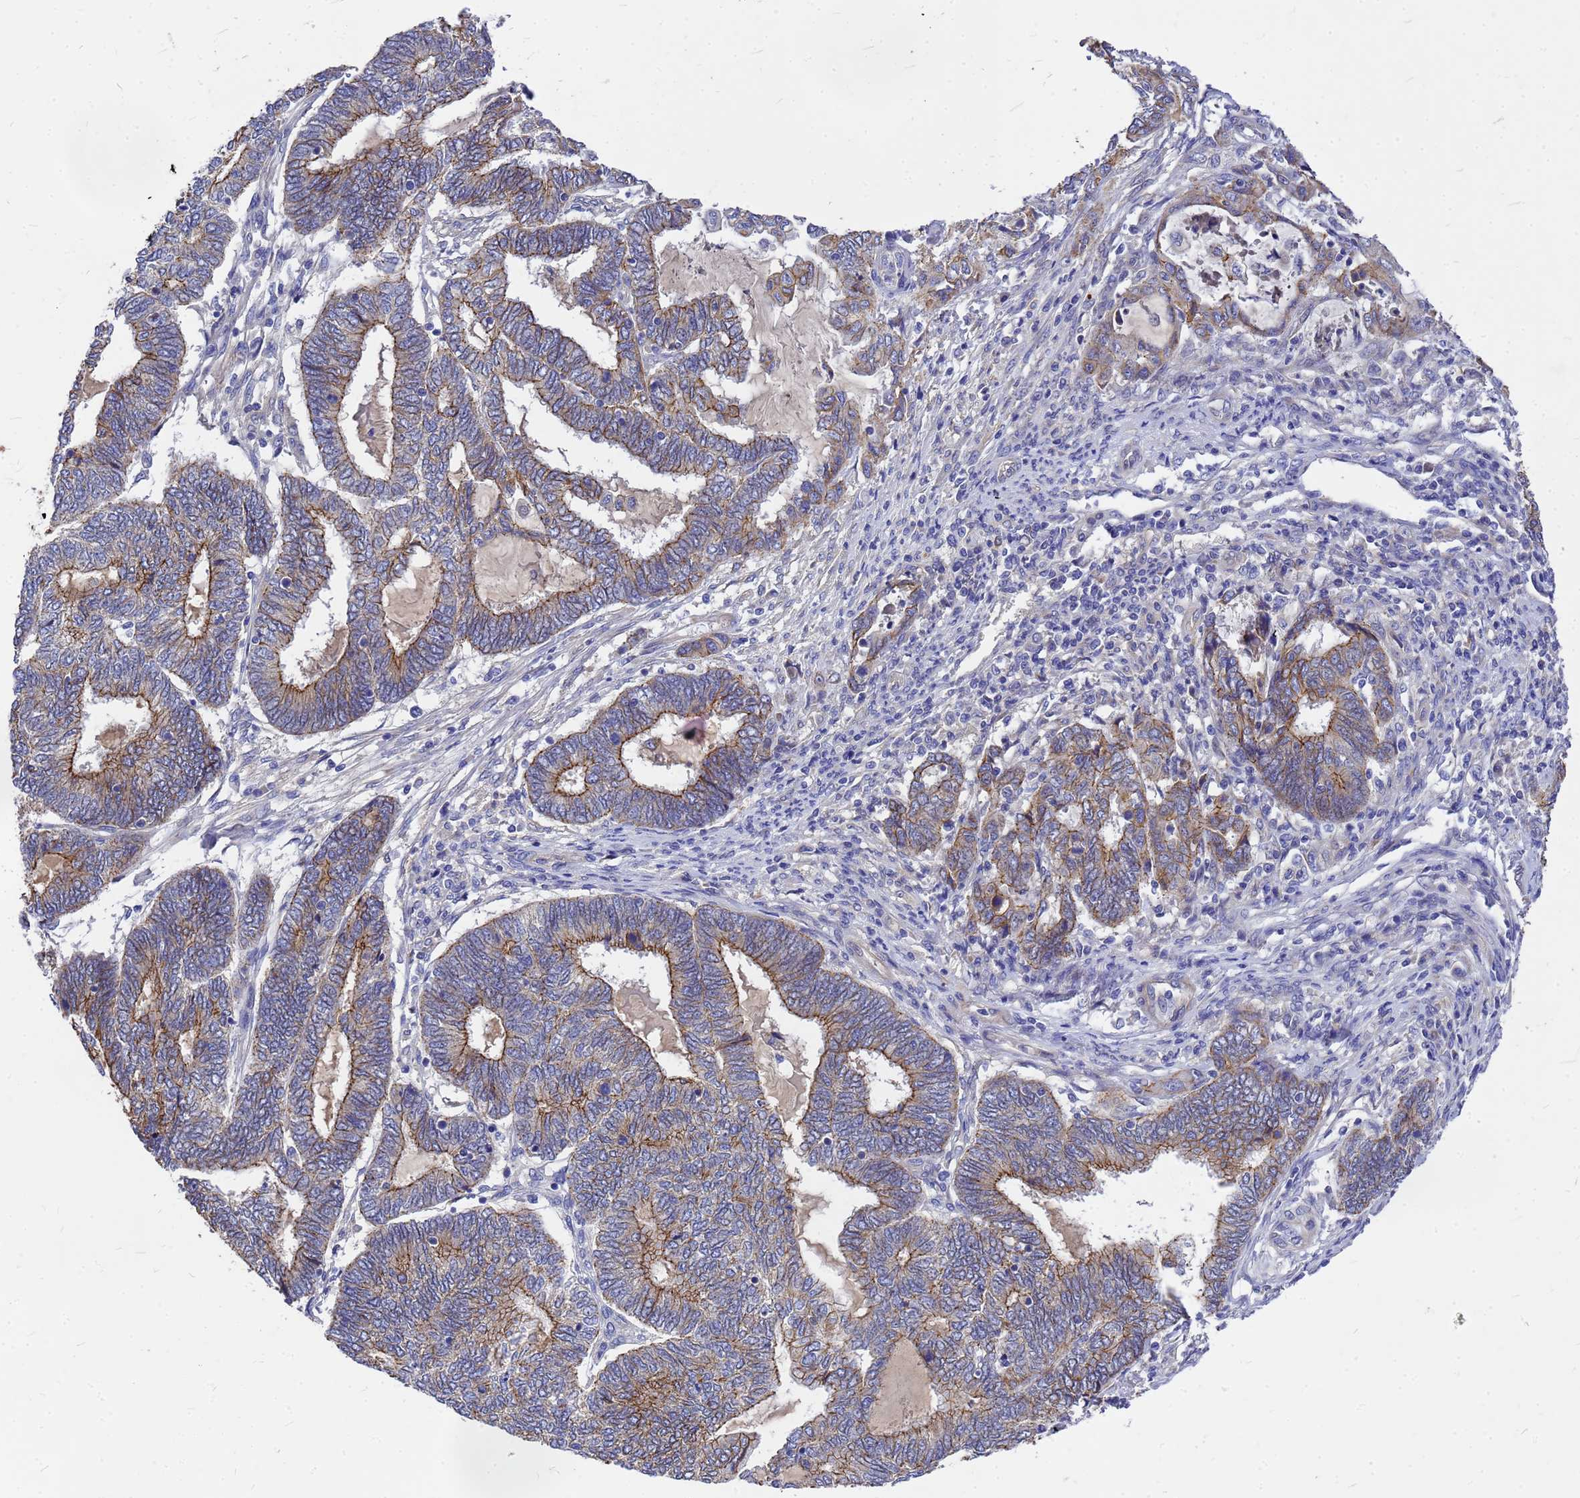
{"staining": {"intensity": "moderate", "quantity": "25%-75%", "location": "cytoplasmic/membranous"}, "tissue": "endometrial cancer", "cell_type": "Tumor cells", "image_type": "cancer", "snomed": [{"axis": "morphology", "description": "Adenocarcinoma, NOS"}, {"axis": "topography", "description": "Uterus"}, {"axis": "topography", "description": "Endometrium"}], "caption": "Human adenocarcinoma (endometrial) stained with a brown dye shows moderate cytoplasmic/membranous positive staining in approximately 25%-75% of tumor cells.", "gene": "FBXW5", "patient": {"sex": "female", "age": 70}}